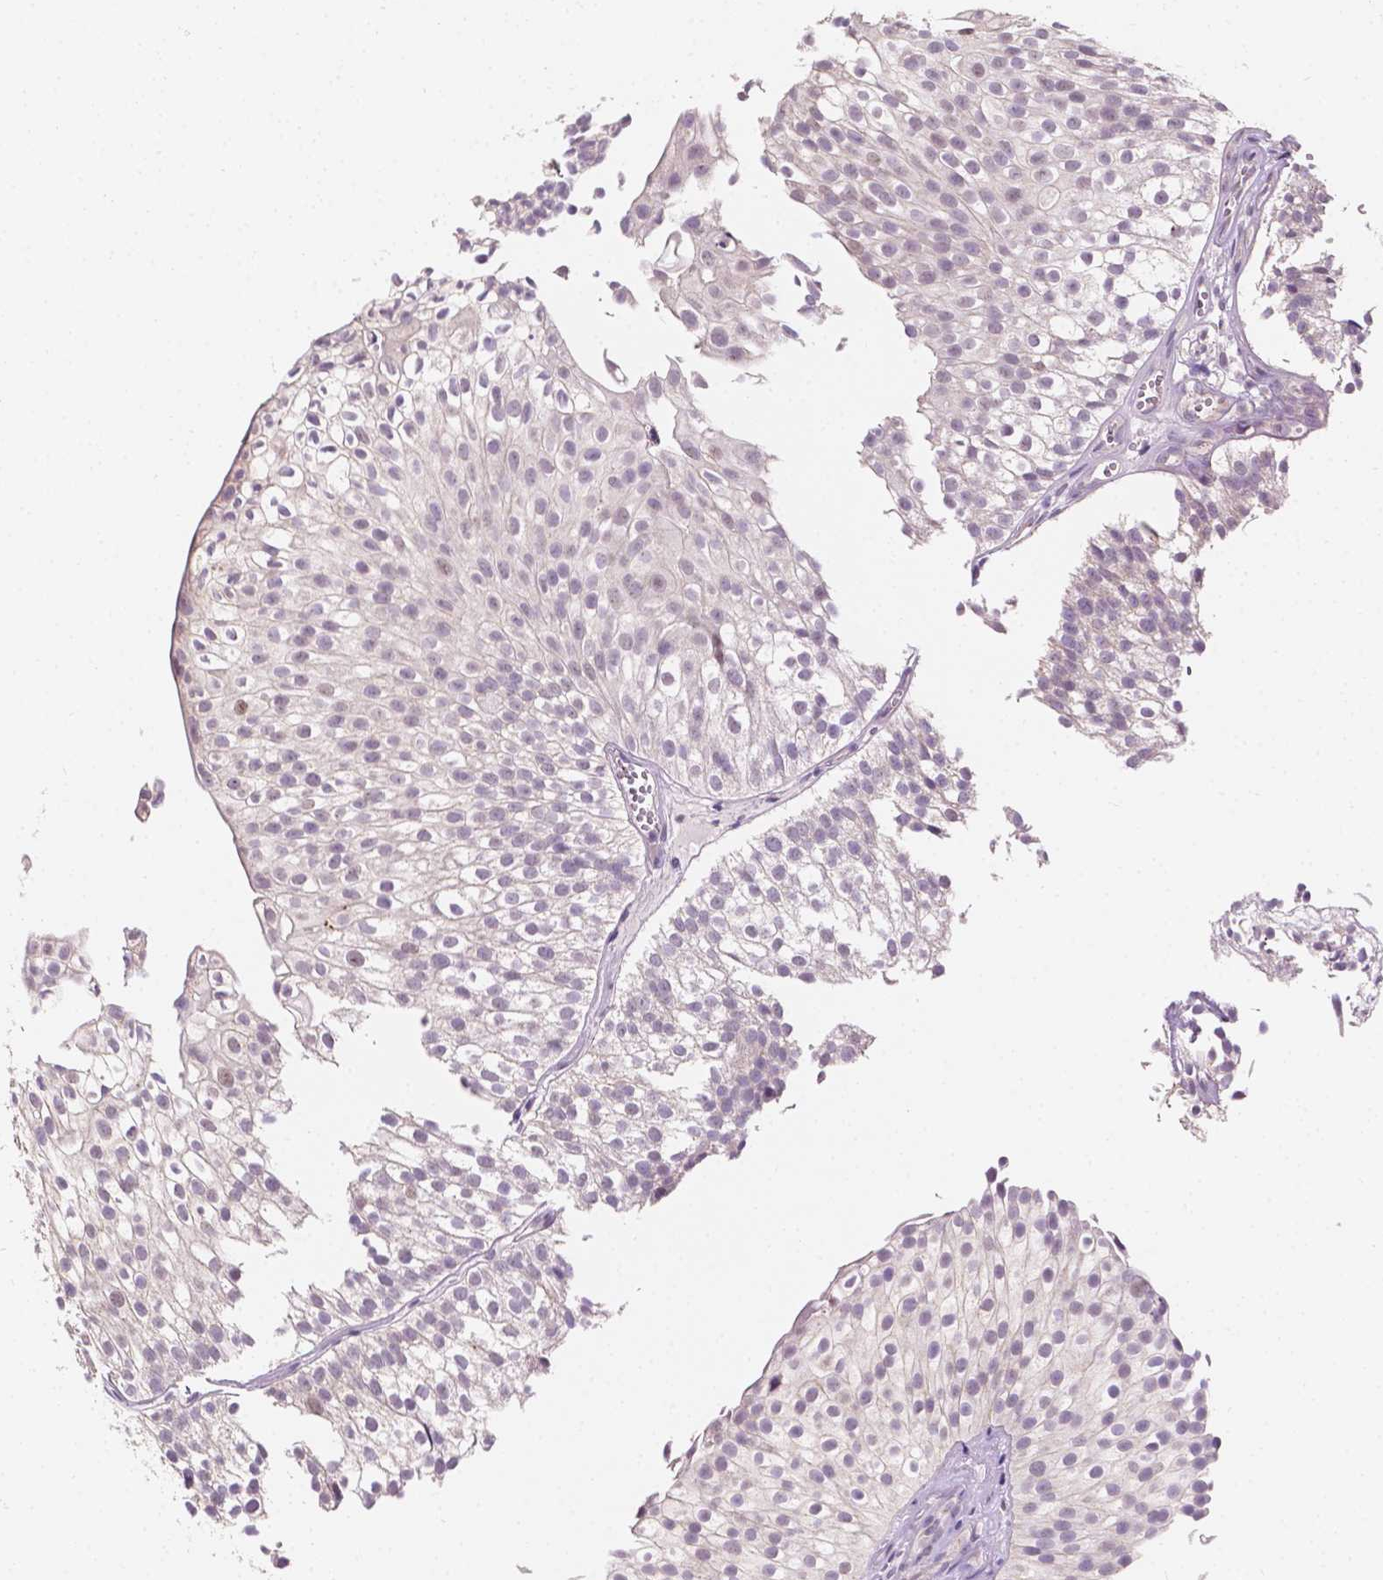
{"staining": {"intensity": "negative", "quantity": "none", "location": "none"}, "tissue": "urothelial cancer", "cell_type": "Tumor cells", "image_type": "cancer", "snomed": [{"axis": "morphology", "description": "Urothelial carcinoma, Low grade"}, {"axis": "topography", "description": "Urinary bladder"}], "caption": "This is a micrograph of immunohistochemistry (IHC) staining of urothelial carcinoma (low-grade), which shows no expression in tumor cells. (DAB immunohistochemistry with hematoxylin counter stain).", "gene": "SIRT2", "patient": {"sex": "male", "age": 70}}